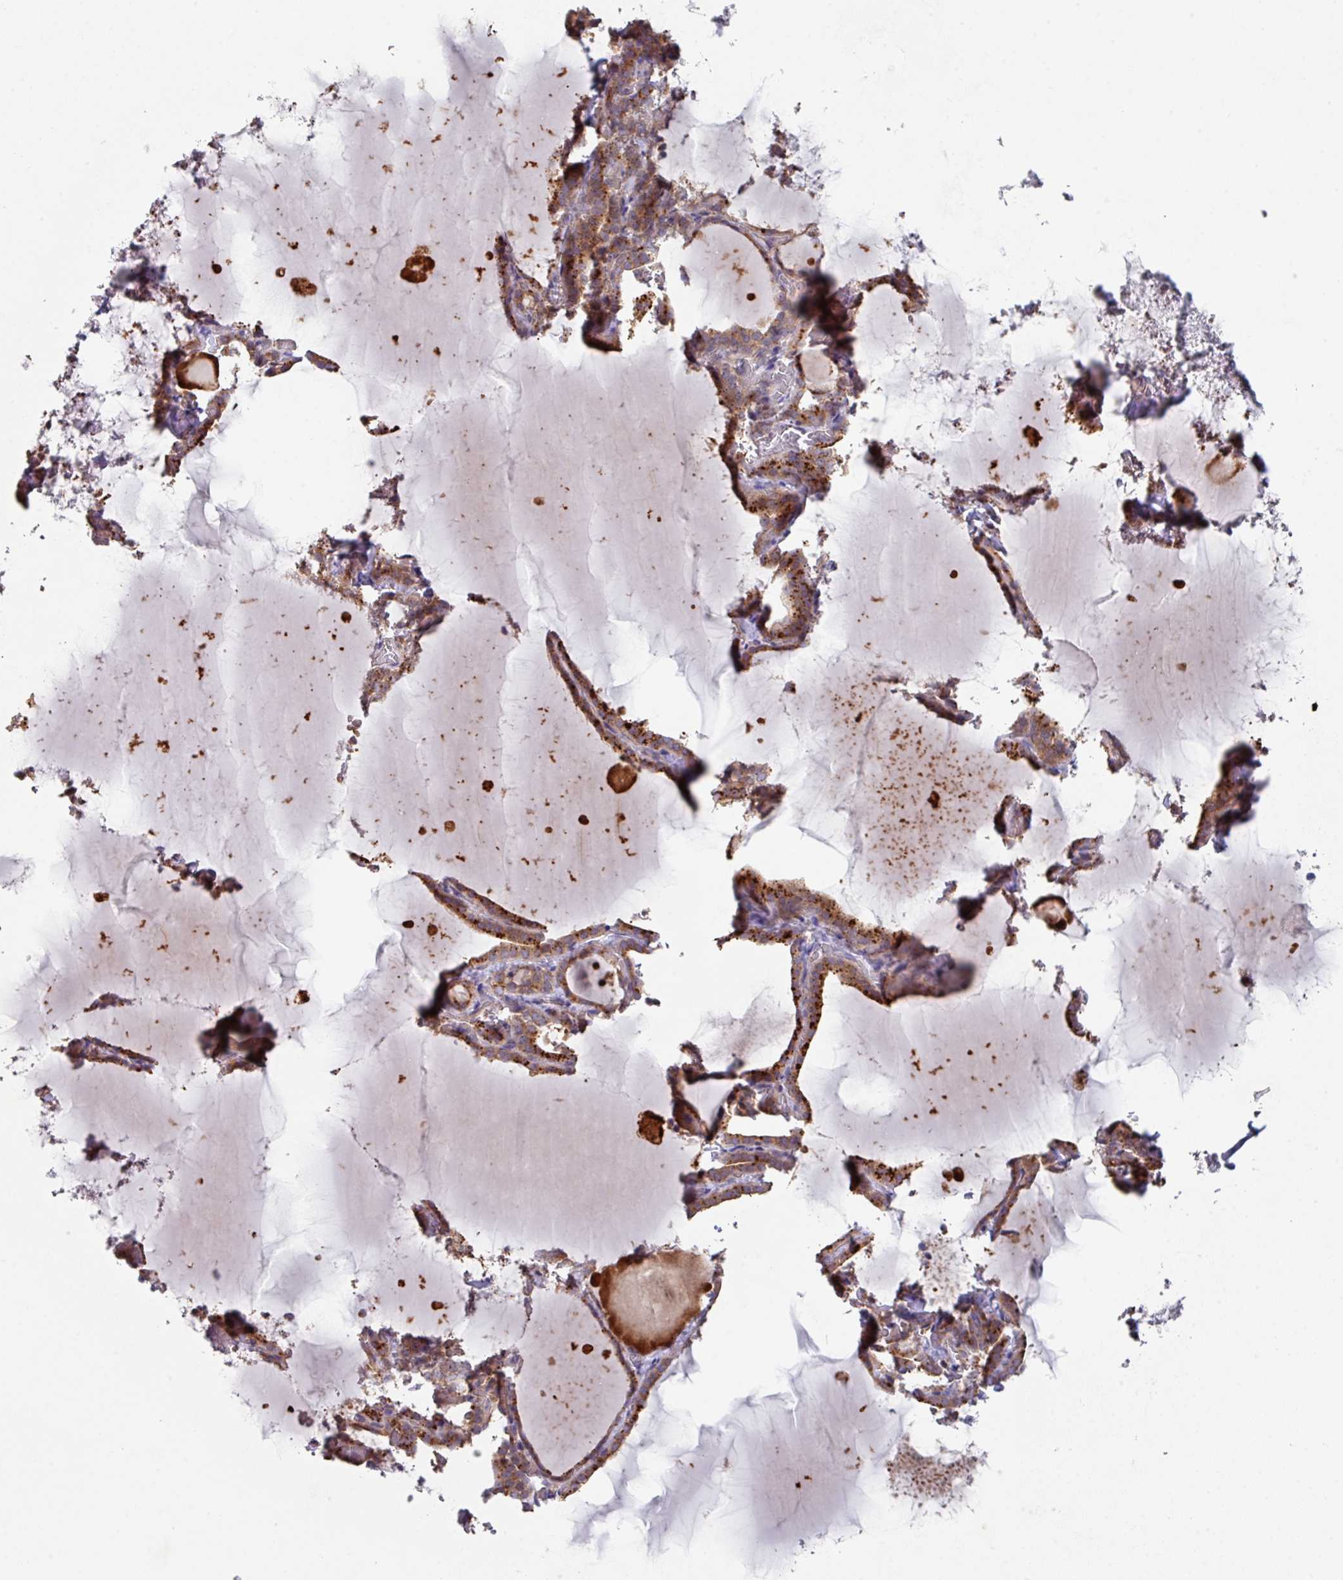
{"staining": {"intensity": "strong", "quantity": "25%-75%", "location": "cytoplasmic/membranous"}, "tissue": "thyroid gland", "cell_type": "Glandular cells", "image_type": "normal", "snomed": [{"axis": "morphology", "description": "Normal tissue, NOS"}, {"axis": "topography", "description": "Thyroid gland"}], "caption": "The micrograph shows immunohistochemical staining of normal thyroid gland. There is strong cytoplasmic/membranous staining is appreciated in about 25%-75% of glandular cells. (Brightfield microscopy of DAB IHC at high magnification).", "gene": "TRIM14", "patient": {"sex": "female", "age": 22}}